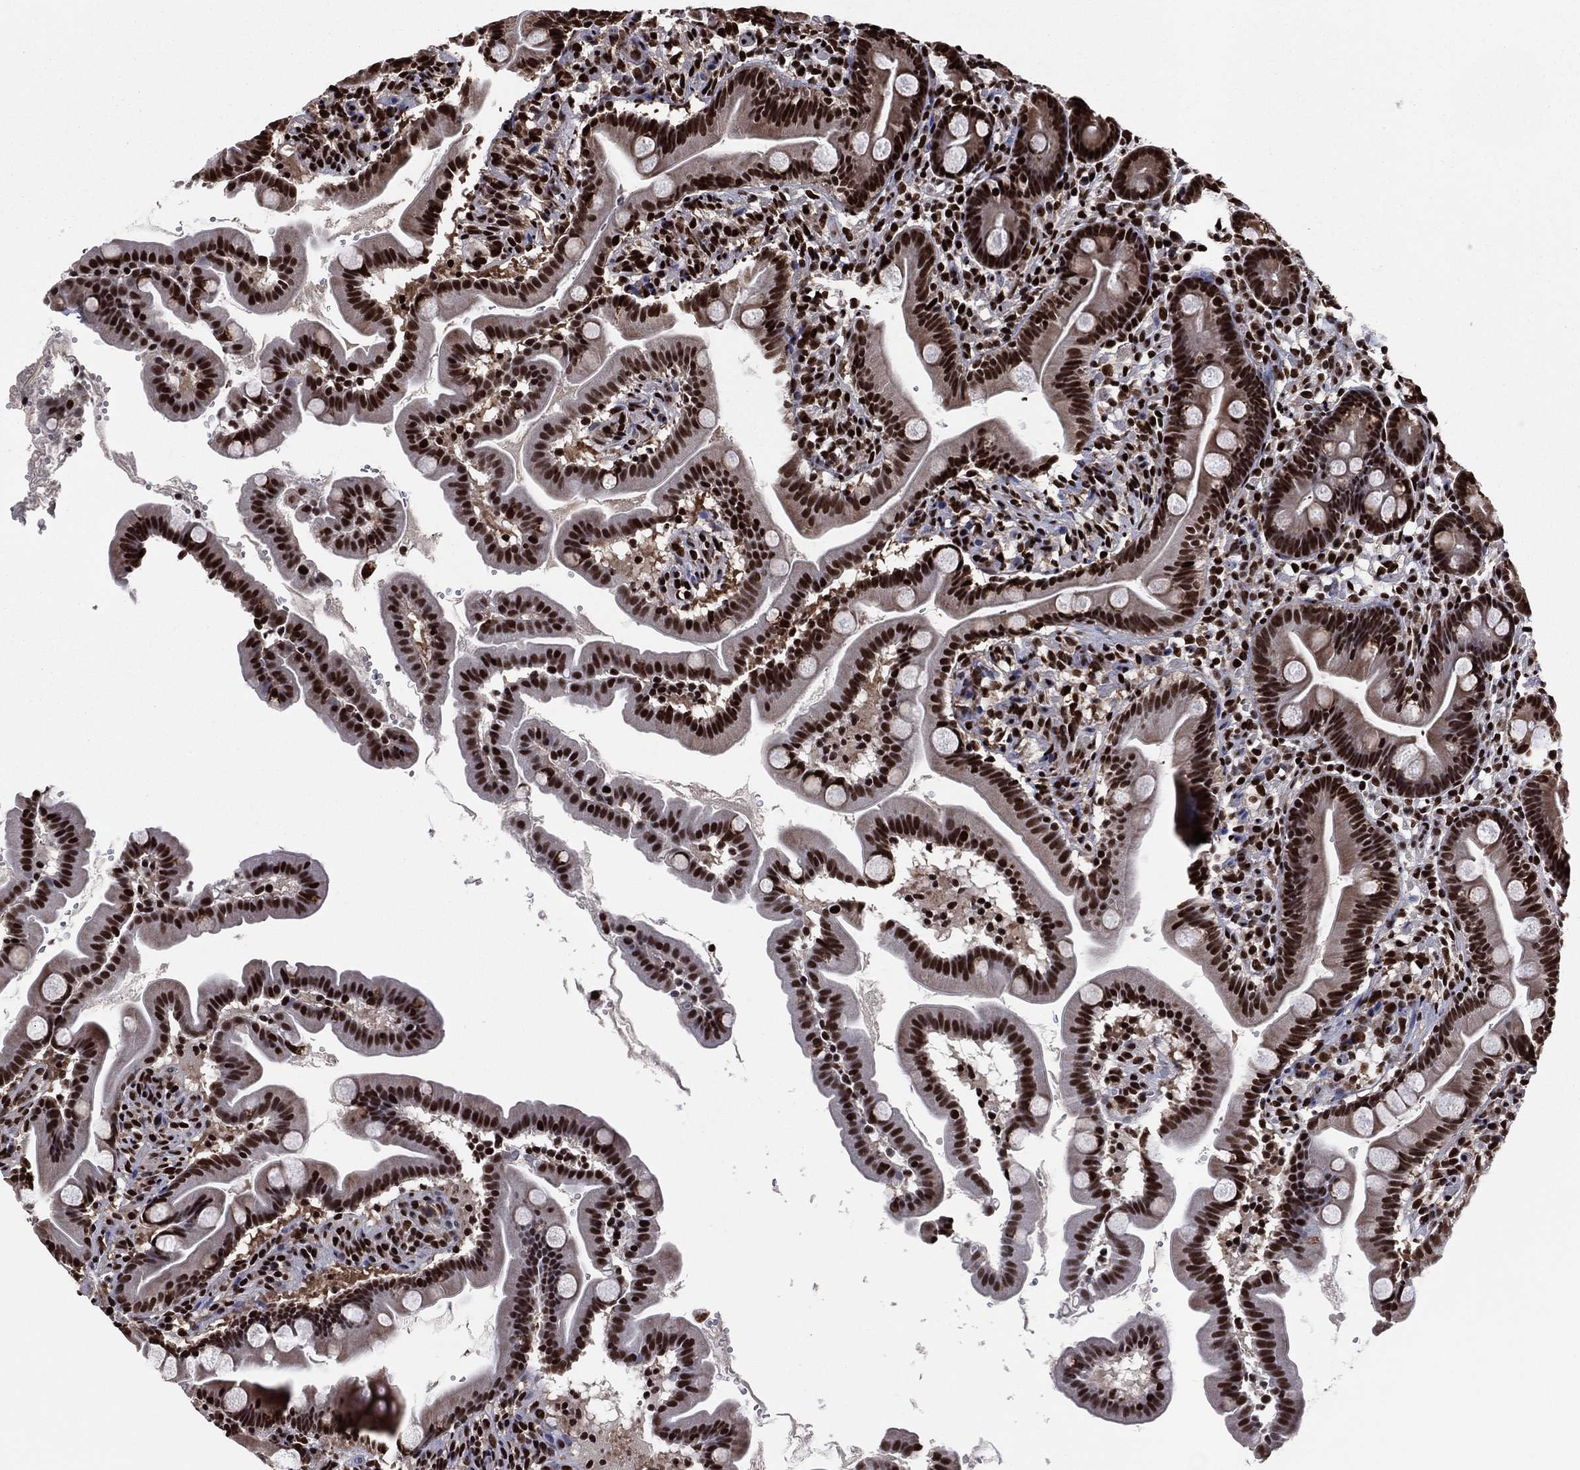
{"staining": {"intensity": "strong", "quantity": ">75%", "location": "nuclear"}, "tissue": "small intestine", "cell_type": "Glandular cells", "image_type": "normal", "snomed": [{"axis": "morphology", "description": "Normal tissue, NOS"}, {"axis": "topography", "description": "Small intestine"}], "caption": "This histopathology image displays immunohistochemistry (IHC) staining of unremarkable human small intestine, with high strong nuclear staining in approximately >75% of glandular cells.", "gene": "TP53BP1", "patient": {"sex": "female", "age": 44}}